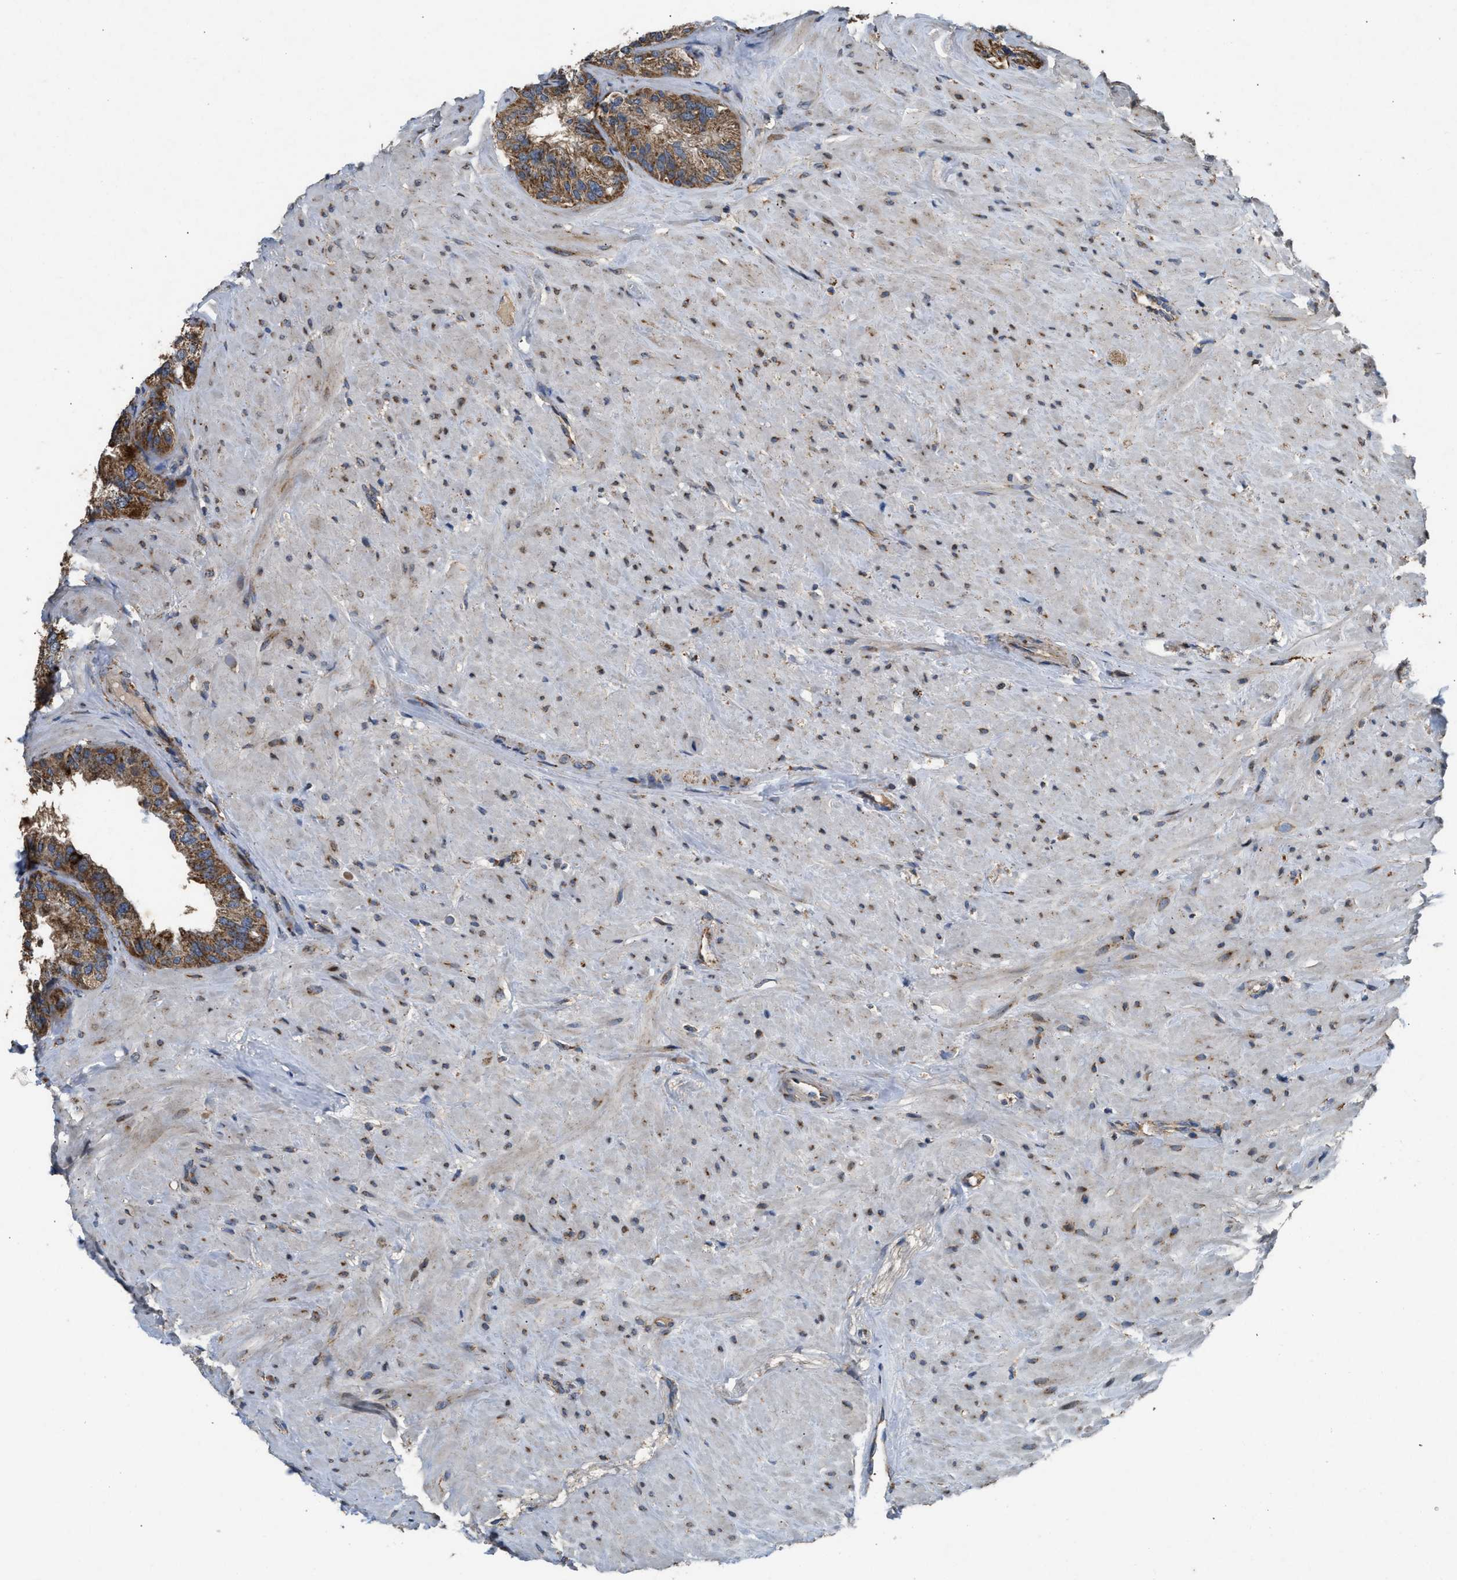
{"staining": {"intensity": "strong", "quantity": ">75%", "location": "cytoplasmic/membranous"}, "tissue": "seminal vesicle", "cell_type": "Glandular cells", "image_type": "normal", "snomed": [{"axis": "morphology", "description": "Normal tissue, NOS"}, {"axis": "topography", "description": "Seminal veicle"}], "caption": "The micrograph displays a brown stain indicating the presence of a protein in the cytoplasmic/membranous of glandular cells in seminal vesicle. Using DAB (3,3'-diaminobenzidine) (brown) and hematoxylin (blue) stains, captured at high magnification using brightfield microscopy.", "gene": "TMEM150A", "patient": {"sex": "male", "age": 68}}